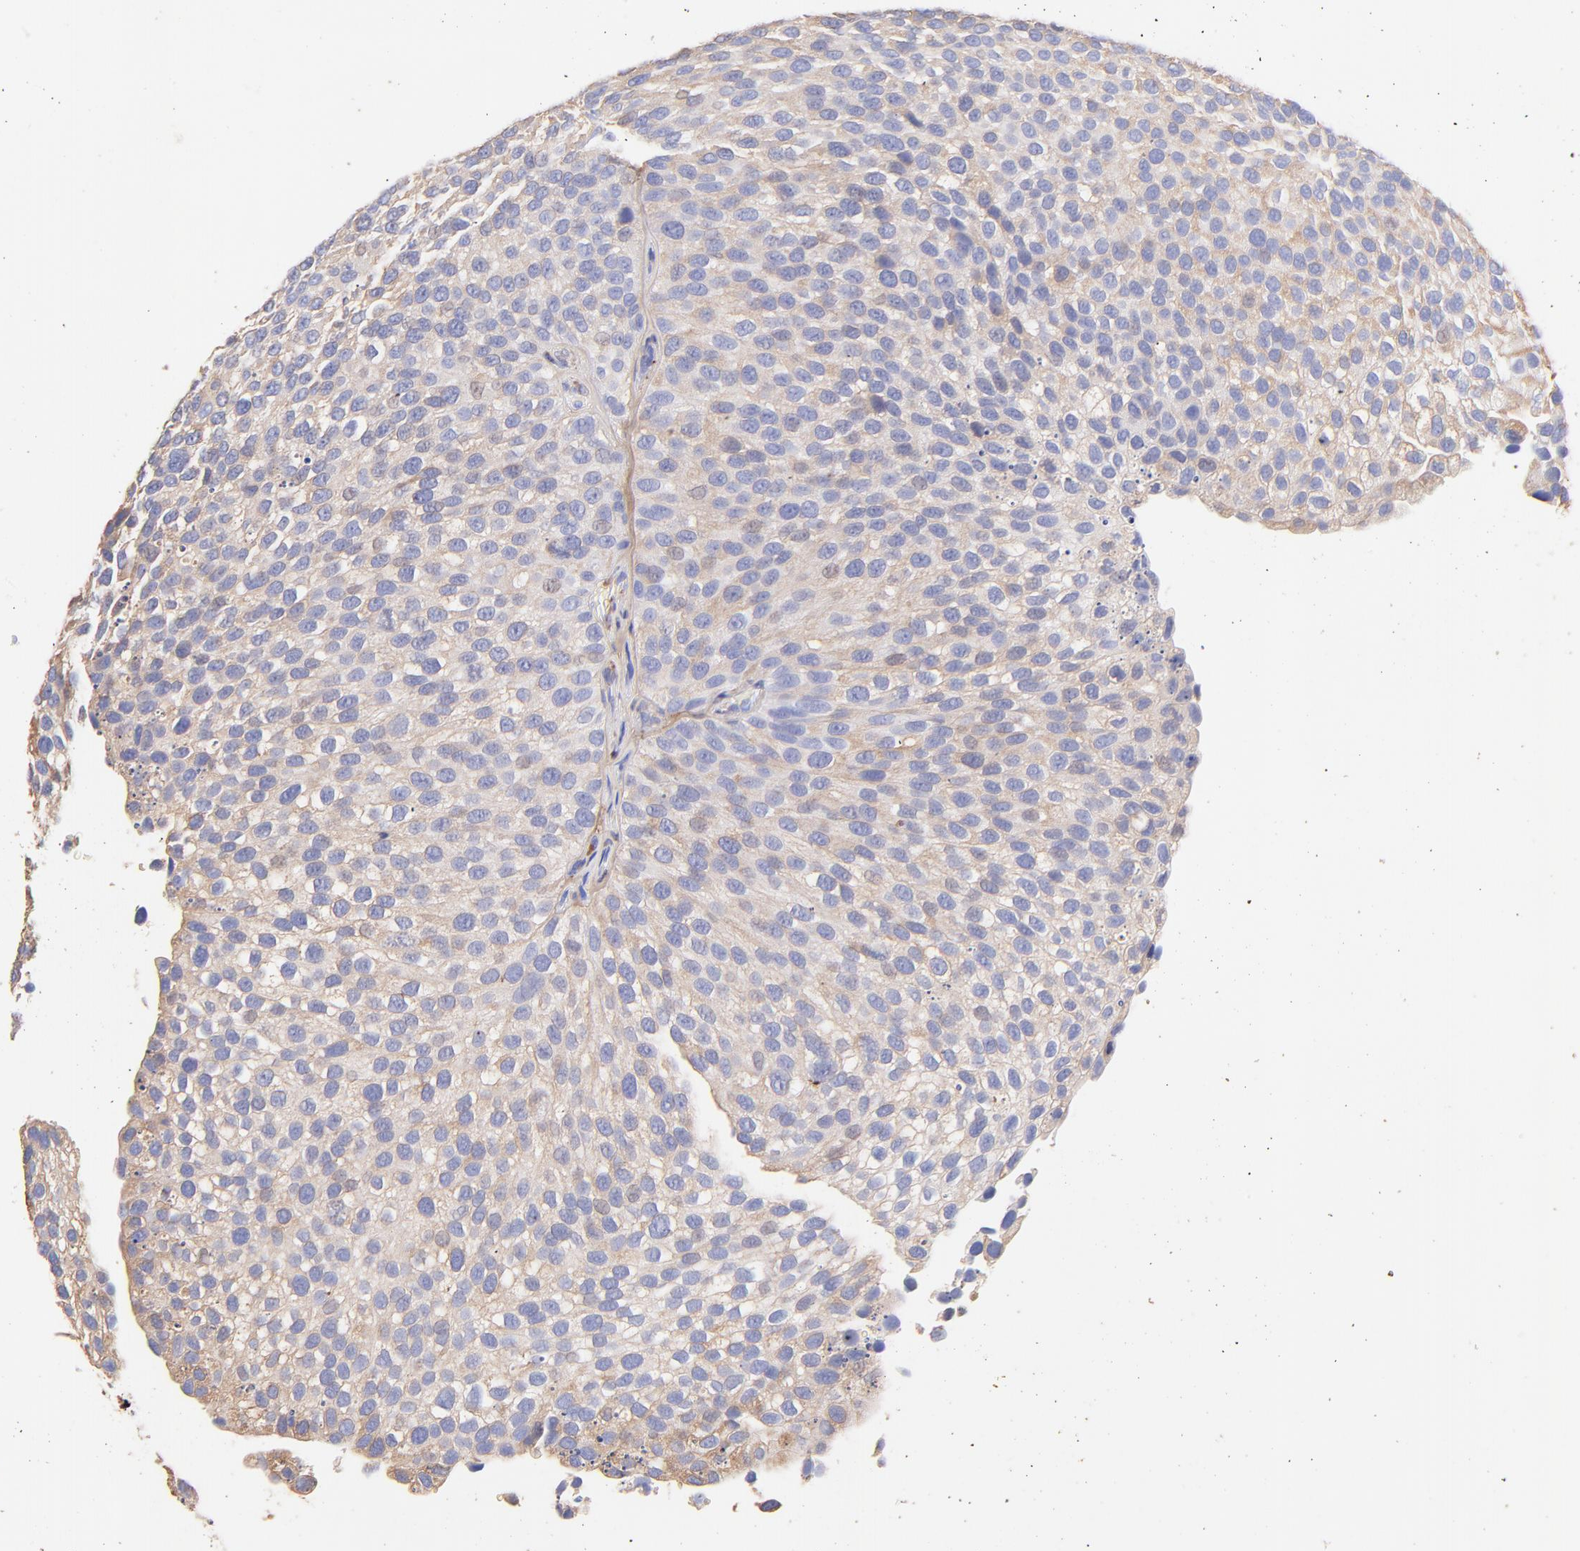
{"staining": {"intensity": "weak", "quantity": ">75%", "location": "cytoplasmic/membranous"}, "tissue": "urothelial cancer", "cell_type": "Tumor cells", "image_type": "cancer", "snomed": [{"axis": "morphology", "description": "Urothelial carcinoma, High grade"}, {"axis": "topography", "description": "Urinary bladder"}], "caption": "Immunohistochemistry (IHC) (DAB) staining of urothelial cancer displays weak cytoplasmic/membranous protein expression in approximately >75% of tumor cells. (Stains: DAB in brown, nuclei in blue, Microscopy: brightfield microscopy at high magnification).", "gene": "BGN", "patient": {"sex": "male", "age": 72}}